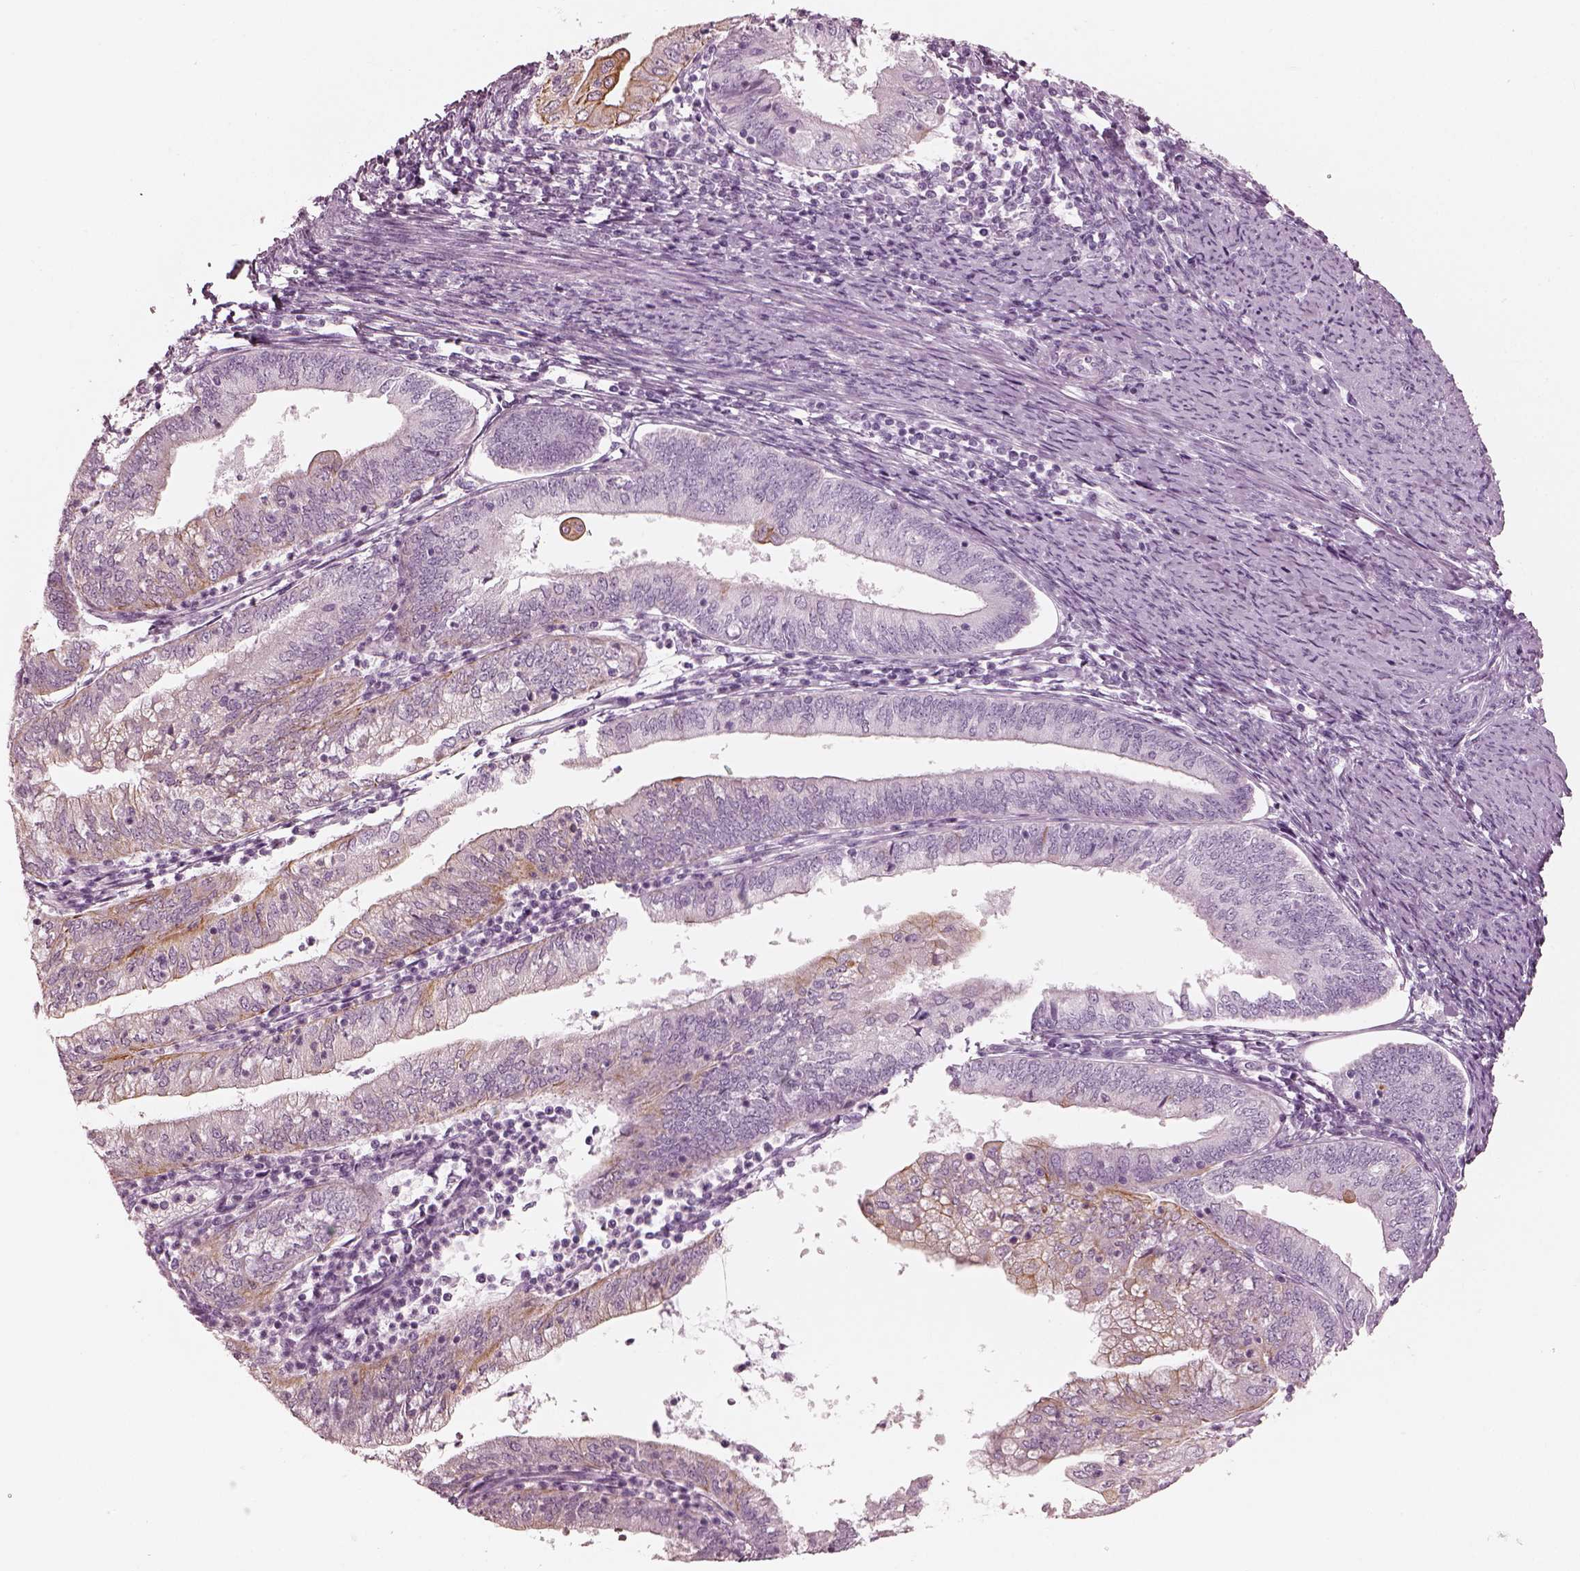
{"staining": {"intensity": "moderate", "quantity": "<25%", "location": "cytoplasmic/membranous"}, "tissue": "endometrial cancer", "cell_type": "Tumor cells", "image_type": "cancer", "snomed": [{"axis": "morphology", "description": "Adenocarcinoma, NOS"}, {"axis": "topography", "description": "Endometrium"}], "caption": "Immunohistochemistry (IHC) staining of endometrial adenocarcinoma, which reveals low levels of moderate cytoplasmic/membranous expression in approximately <25% of tumor cells indicating moderate cytoplasmic/membranous protein staining. The staining was performed using DAB (3,3'-diaminobenzidine) (brown) for protein detection and nuclei were counterstained in hematoxylin (blue).", "gene": "PON3", "patient": {"sex": "female", "age": 55}}